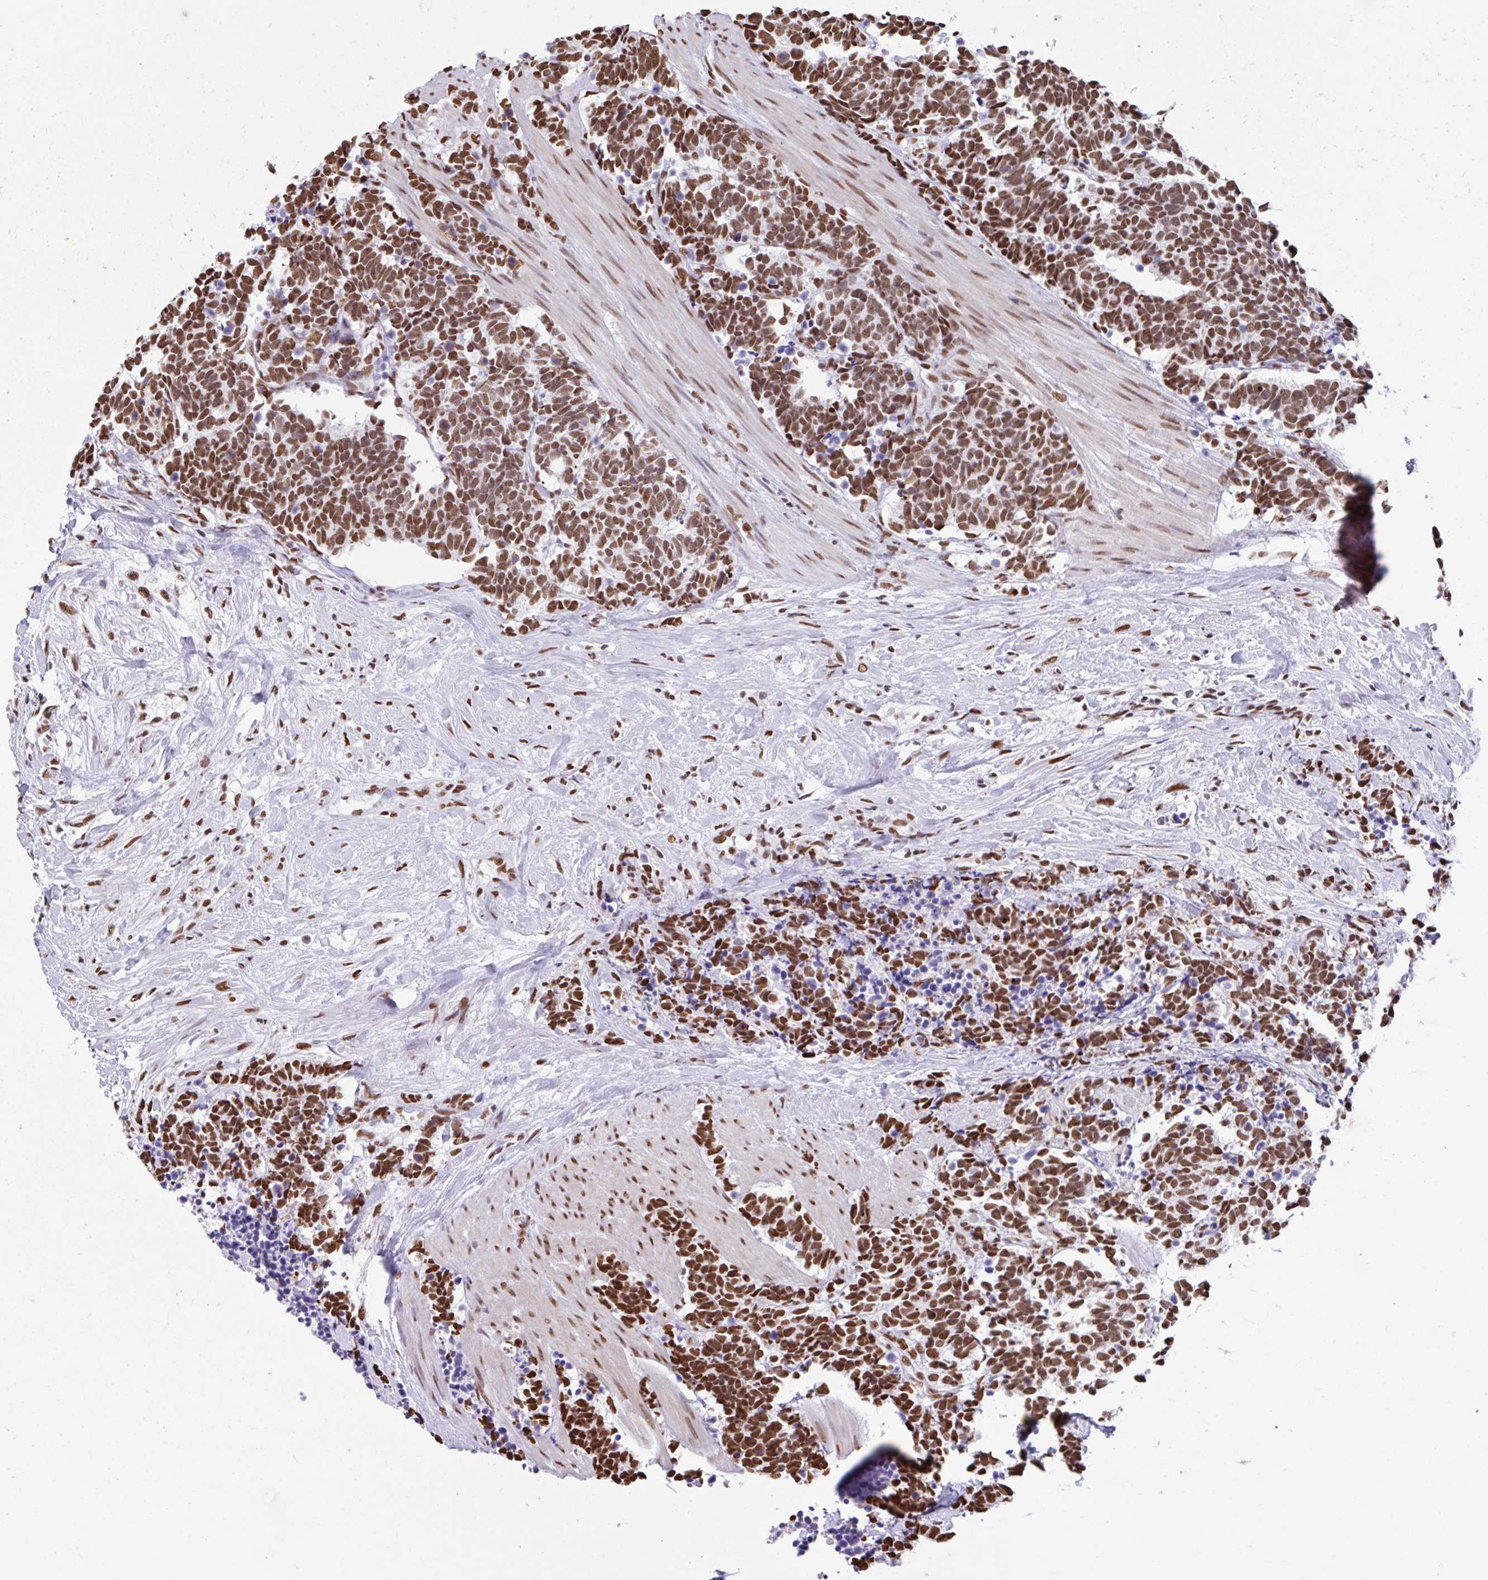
{"staining": {"intensity": "strong", "quantity": ">75%", "location": "nuclear"}, "tissue": "carcinoid", "cell_type": "Tumor cells", "image_type": "cancer", "snomed": [{"axis": "morphology", "description": "Carcinoma, NOS"}, {"axis": "morphology", "description": "Carcinoid, malignant, NOS"}, {"axis": "topography", "description": "Prostate"}], "caption": "Strong nuclear expression is seen in approximately >75% of tumor cells in carcinoid.", "gene": "KHDRBS1", "patient": {"sex": "male", "age": 57}}